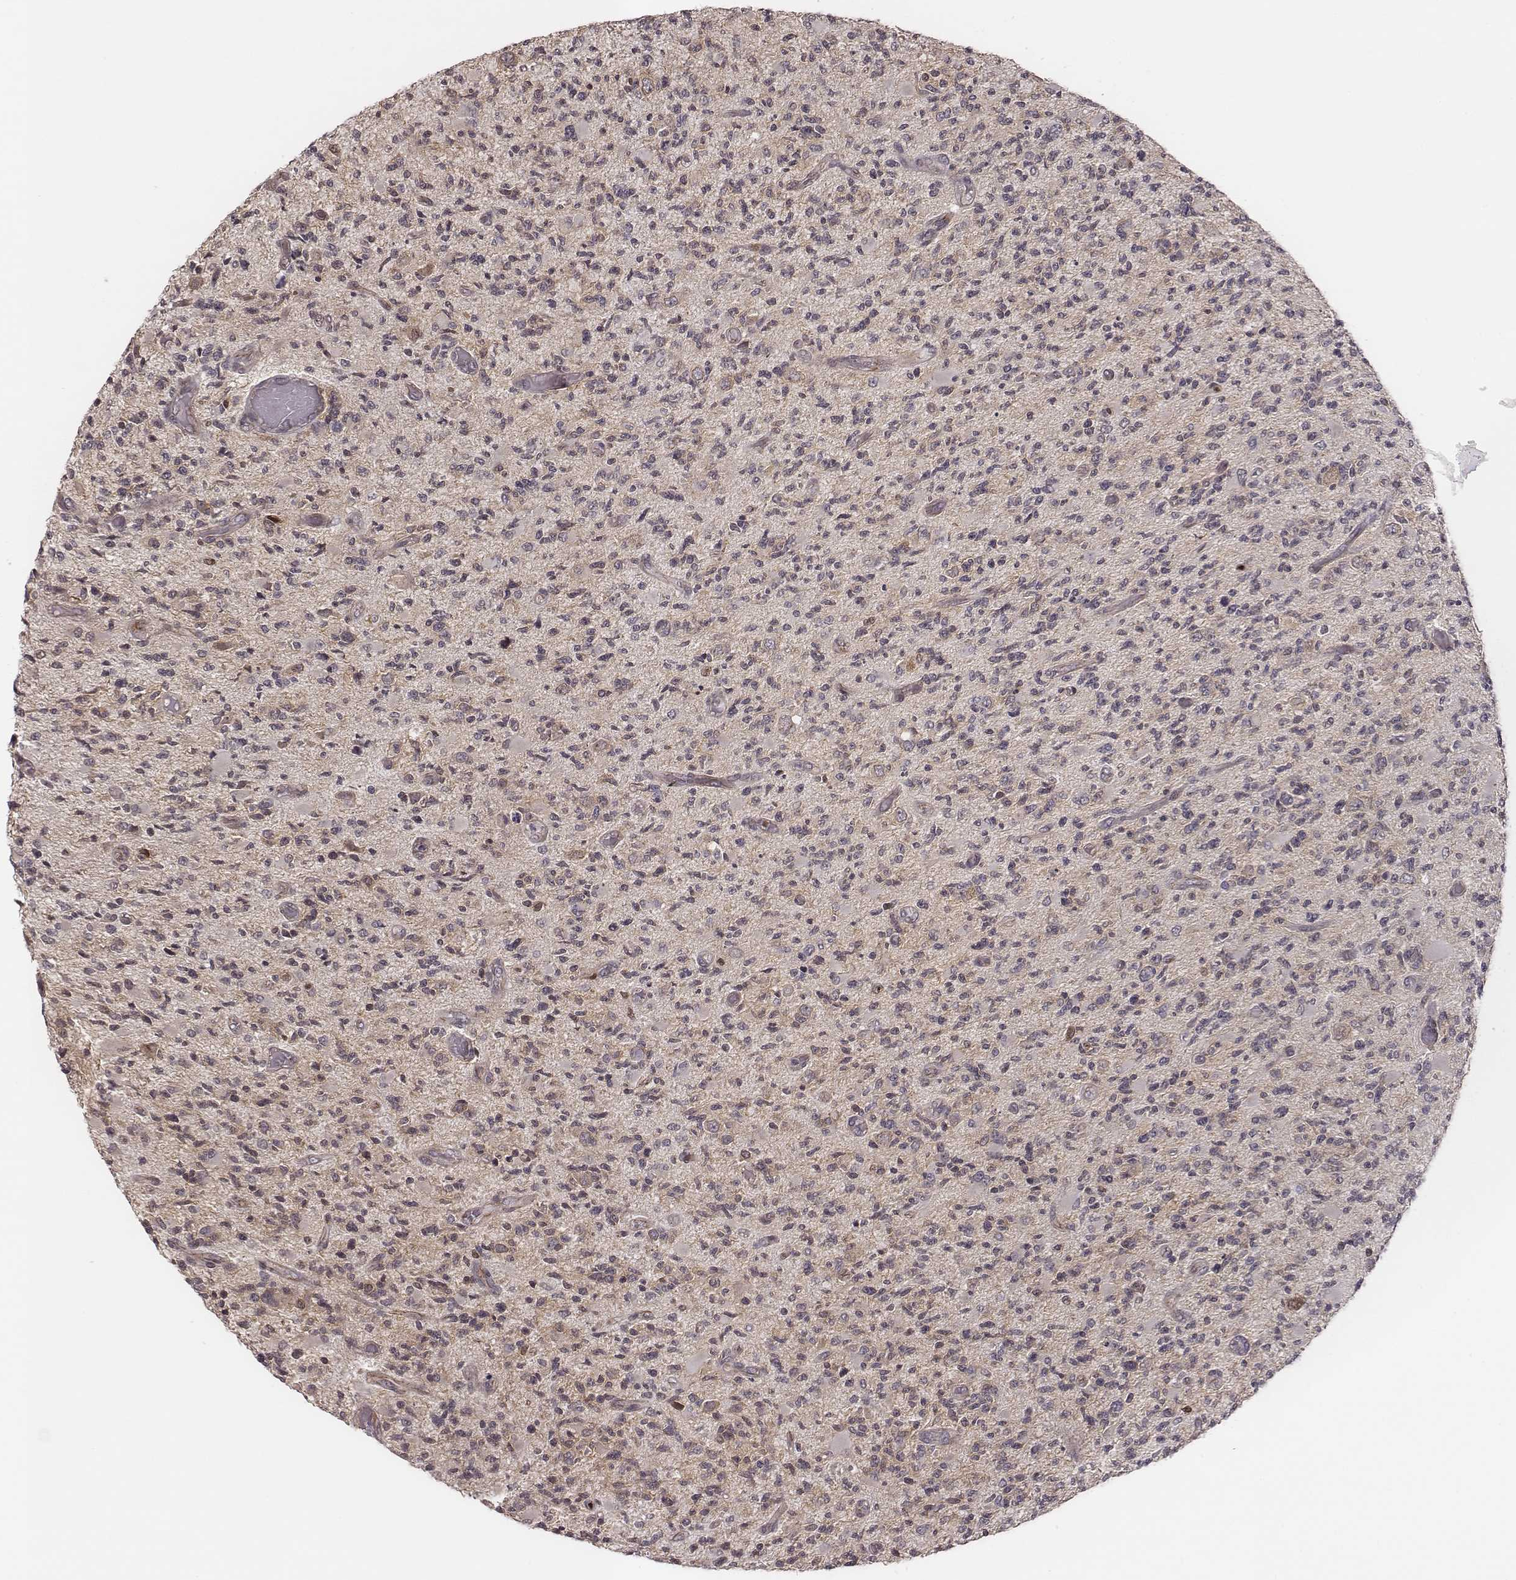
{"staining": {"intensity": "negative", "quantity": "none", "location": "none"}, "tissue": "glioma", "cell_type": "Tumor cells", "image_type": "cancer", "snomed": [{"axis": "morphology", "description": "Glioma, malignant, High grade"}, {"axis": "topography", "description": "Brain"}], "caption": "DAB (3,3'-diaminobenzidine) immunohistochemical staining of glioma reveals no significant positivity in tumor cells.", "gene": "WDR59", "patient": {"sex": "female", "age": 63}}